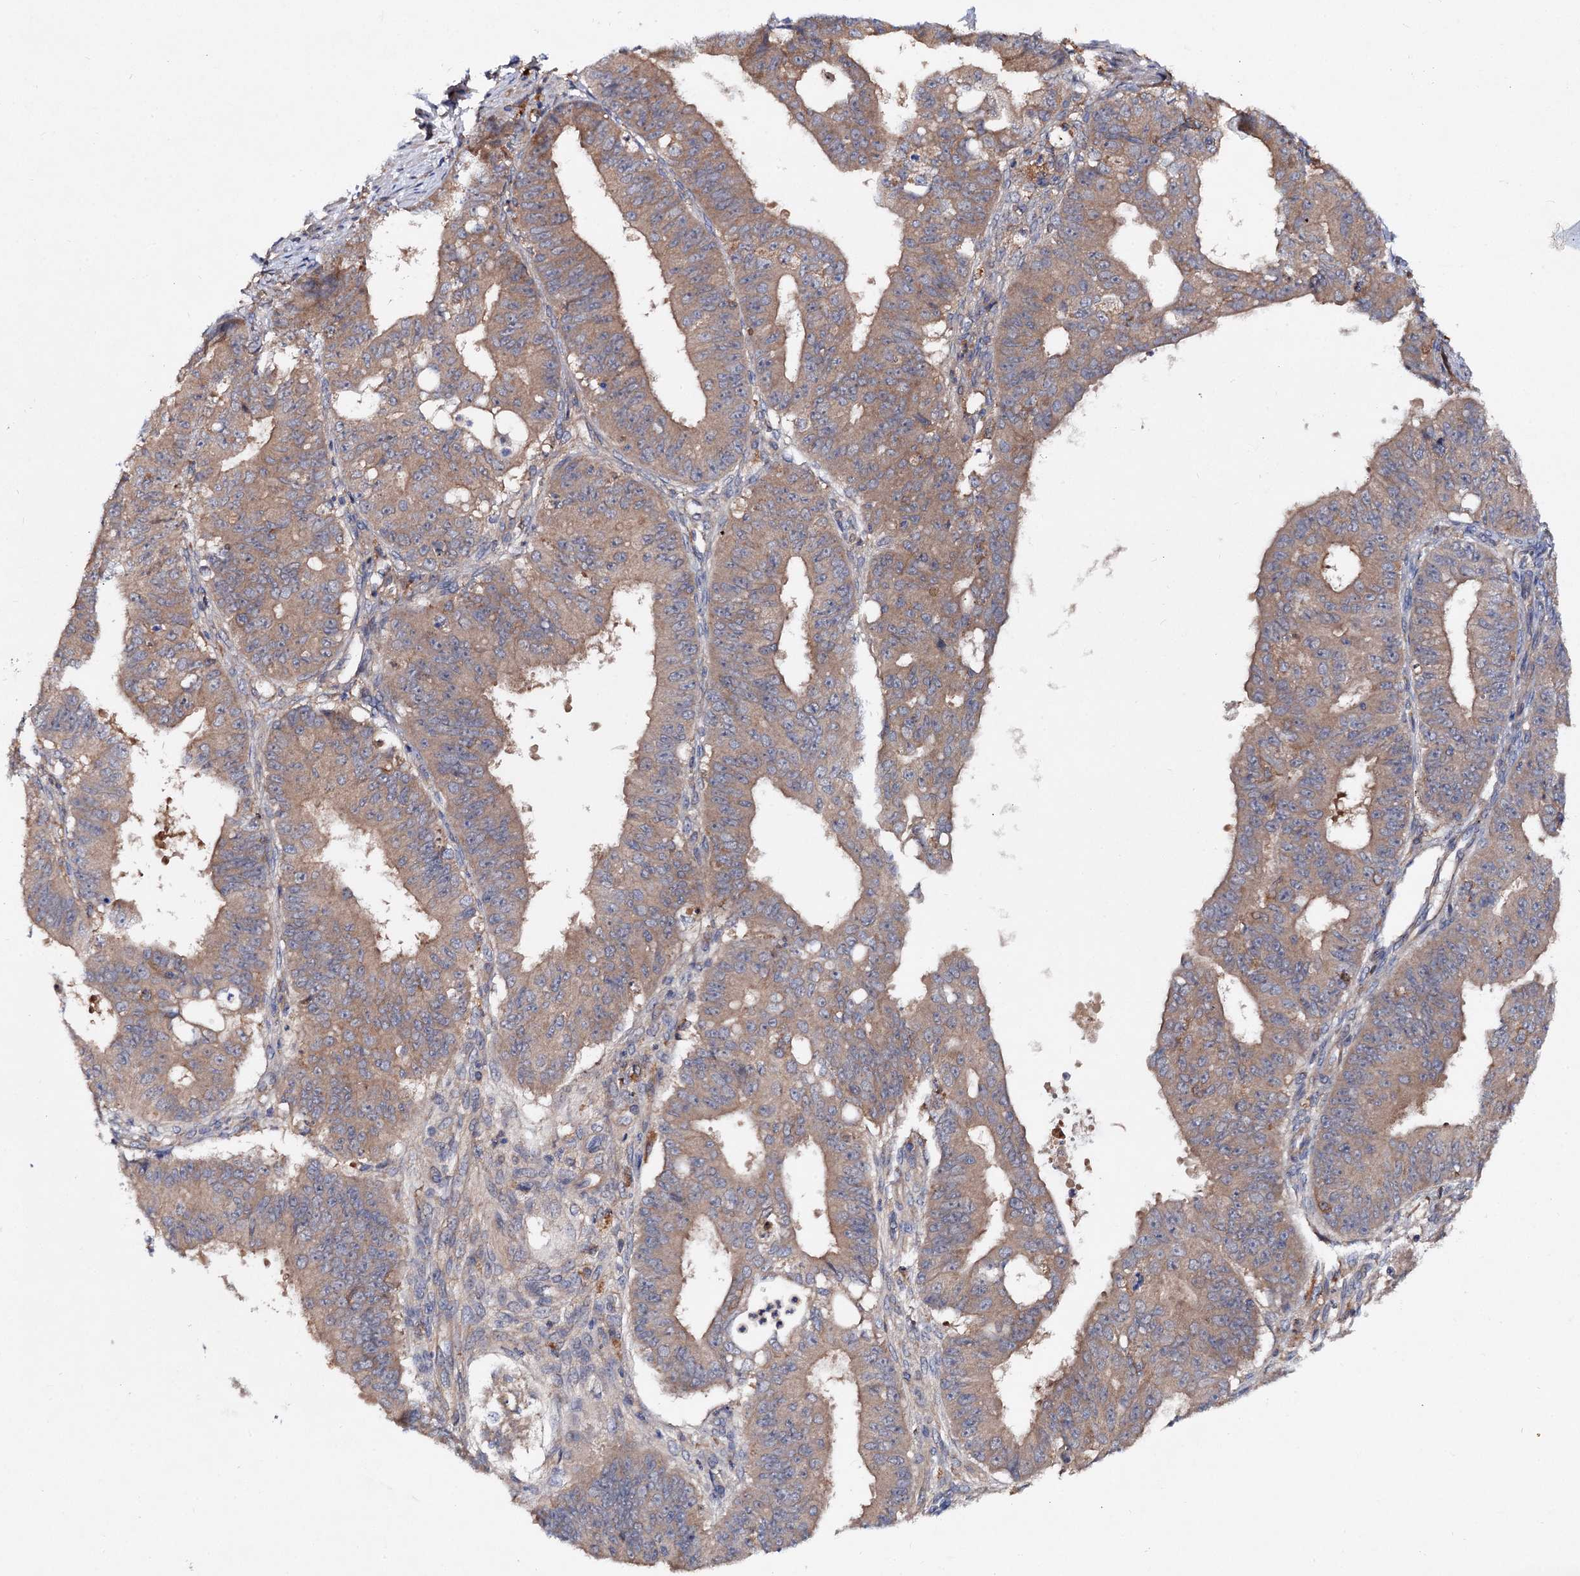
{"staining": {"intensity": "weak", "quantity": ">75%", "location": "cytoplasmic/membranous"}, "tissue": "ovarian cancer", "cell_type": "Tumor cells", "image_type": "cancer", "snomed": [{"axis": "morphology", "description": "Carcinoma, endometroid"}, {"axis": "topography", "description": "Appendix"}, {"axis": "topography", "description": "Ovary"}], "caption": "Protein staining of ovarian cancer tissue demonstrates weak cytoplasmic/membranous positivity in approximately >75% of tumor cells. (IHC, brightfield microscopy, high magnification).", "gene": "VPS29", "patient": {"sex": "female", "age": 42}}